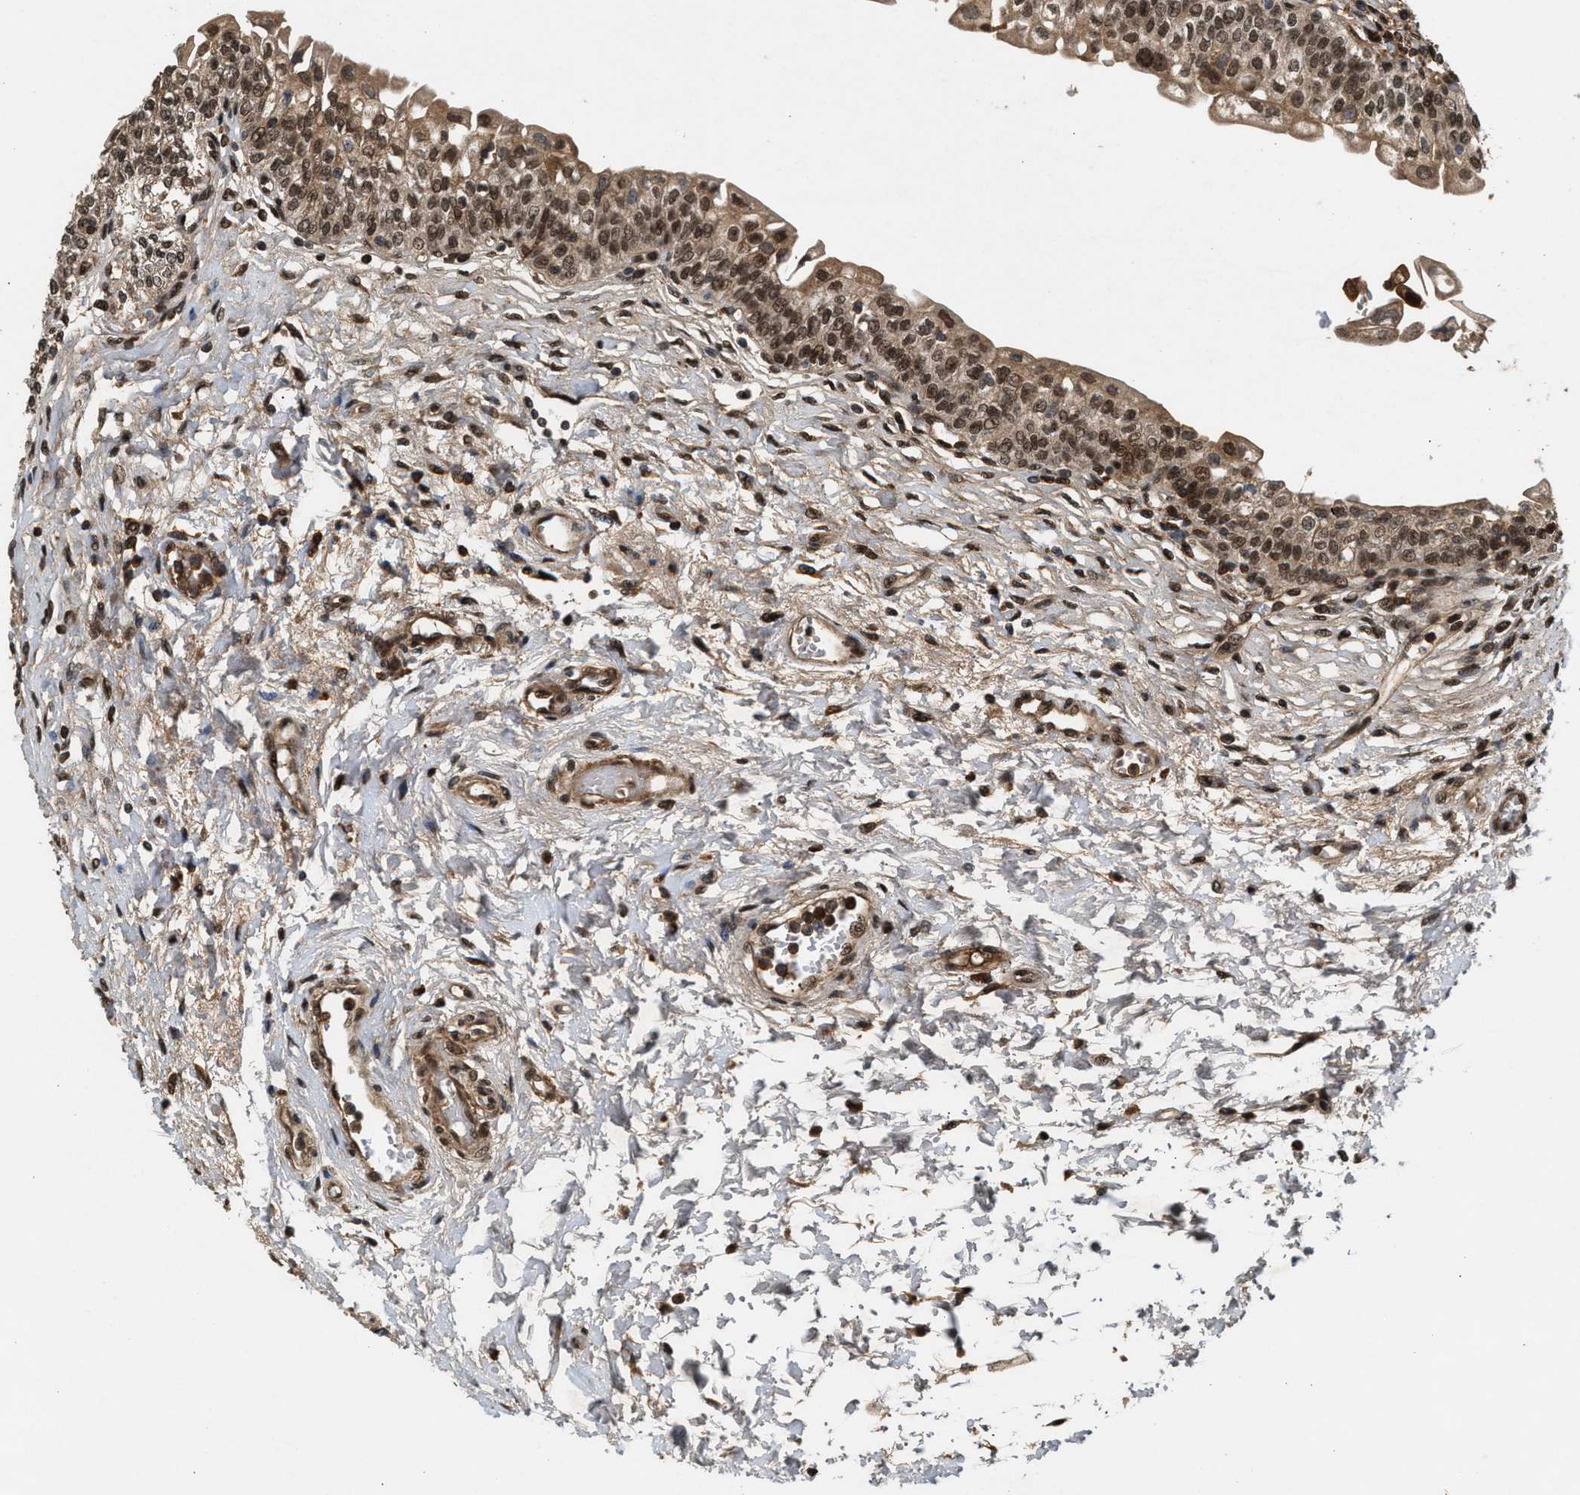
{"staining": {"intensity": "moderate", "quantity": ">75%", "location": "cytoplasmic/membranous,nuclear"}, "tissue": "urinary bladder", "cell_type": "Urothelial cells", "image_type": "normal", "snomed": [{"axis": "morphology", "description": "Normal tissue, NOS"}, {"axis": "topography", "description": "Urinary bladder"}], "caption": "Immunohistochemical staining of unremarkable urinary bladder demonstrates moderate cytoplasmic/membranous,nuclear protein expression in about >75% of urothelial cells. Nuclei are stained in blue.", "gene": "RUSC2", "patient": {"sex": "male", "age": 55}}